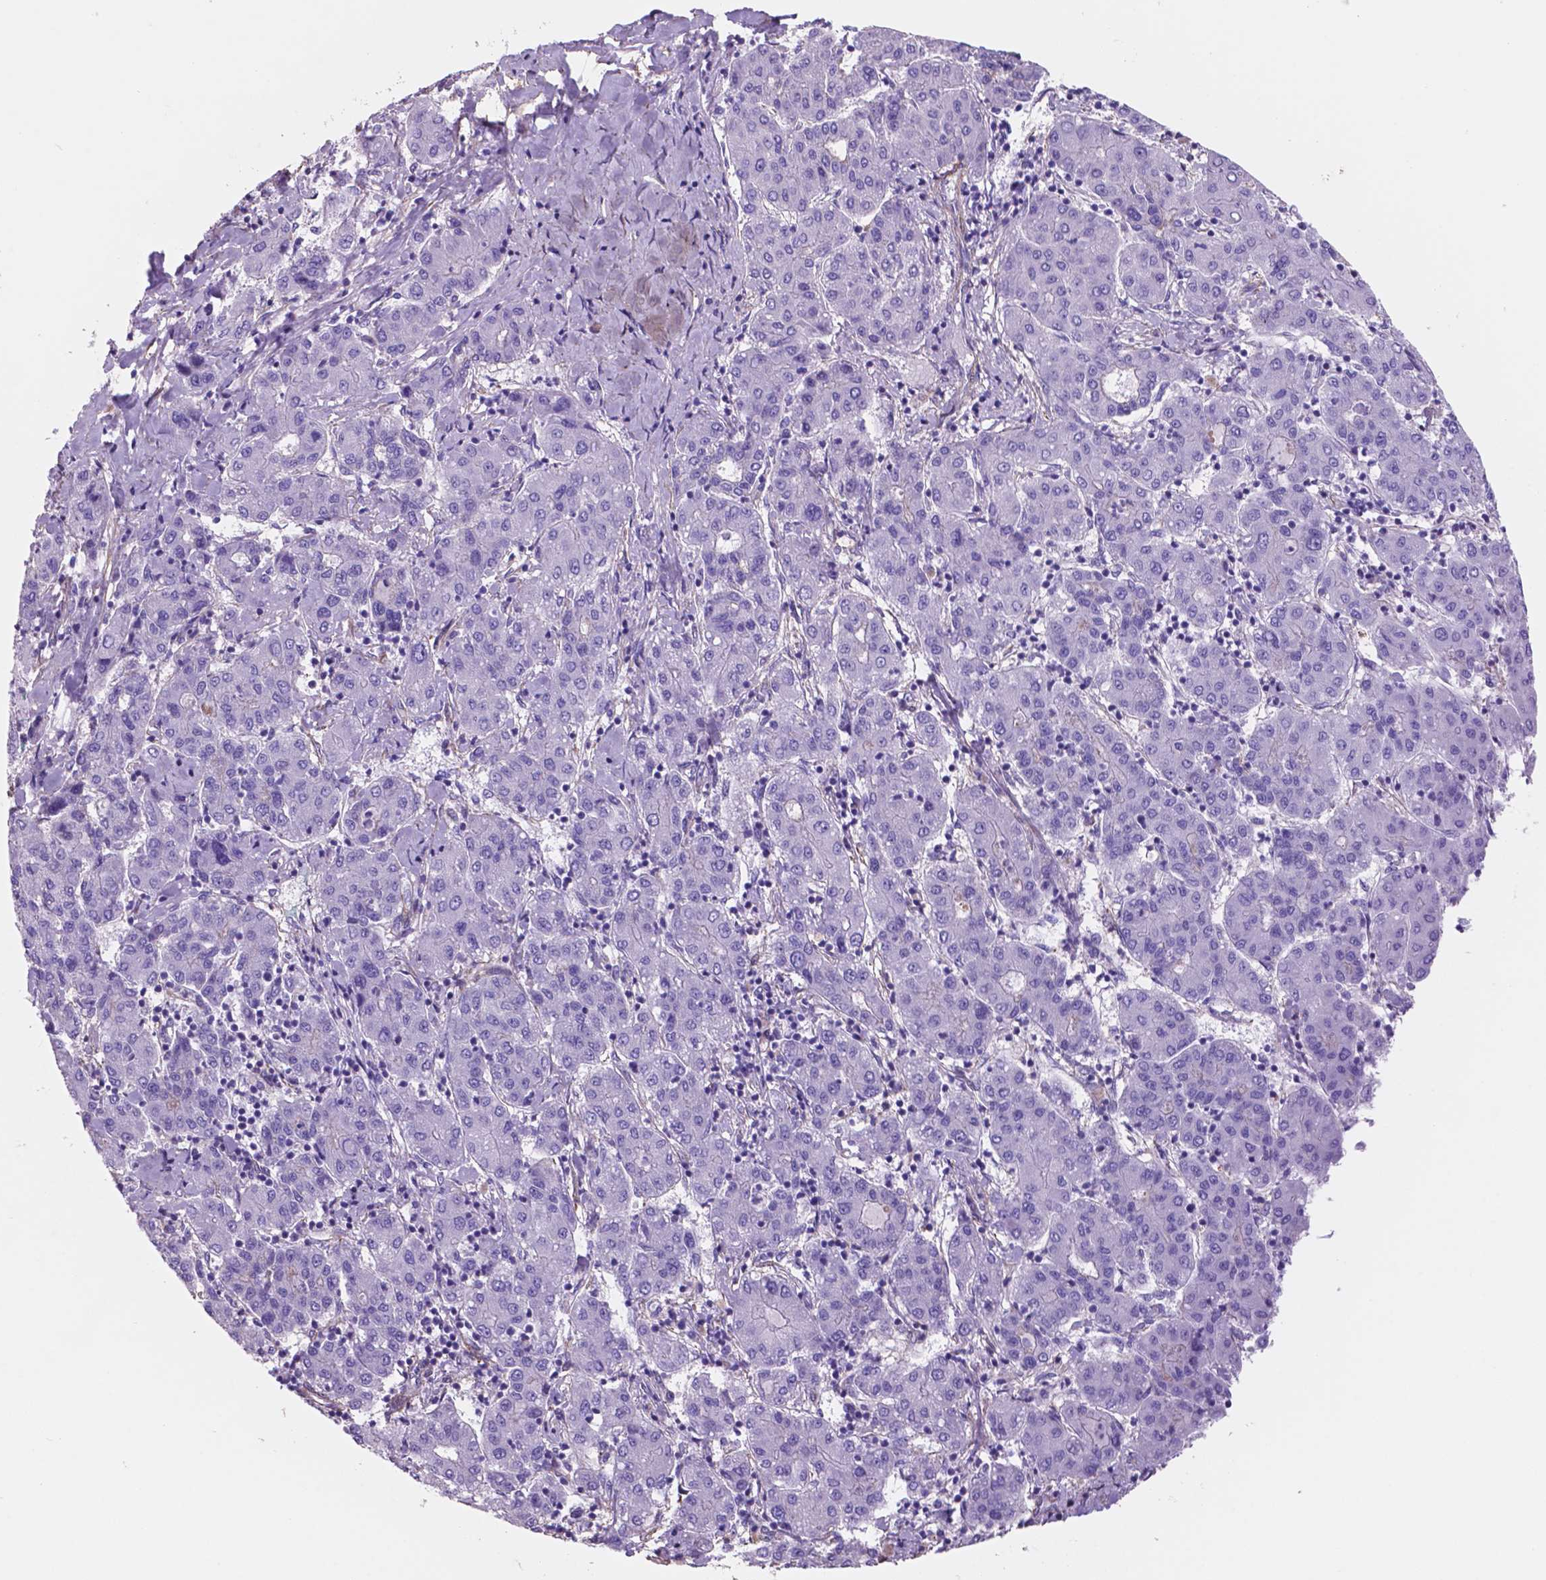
{"staining": {"intensity": "negative", "quantity": "none", "location": "none"}, "tissue": "liver cancer", "cell_type": "Tumor cells", "image_type": "cancer", "snomed": [{"axis": "morphology", "description": "Carcinoma, Hepatocellular, NOS"}, {"axis": "topography", "description": "Liver"}], "caption": "This is a photomicrograph of IHC staining of liver cancer (hepatocellular carcinoma), which shows no positivity in tumor cells.", "gene": "TOR2A", "patient": {"sex": "male", "age": 65}}